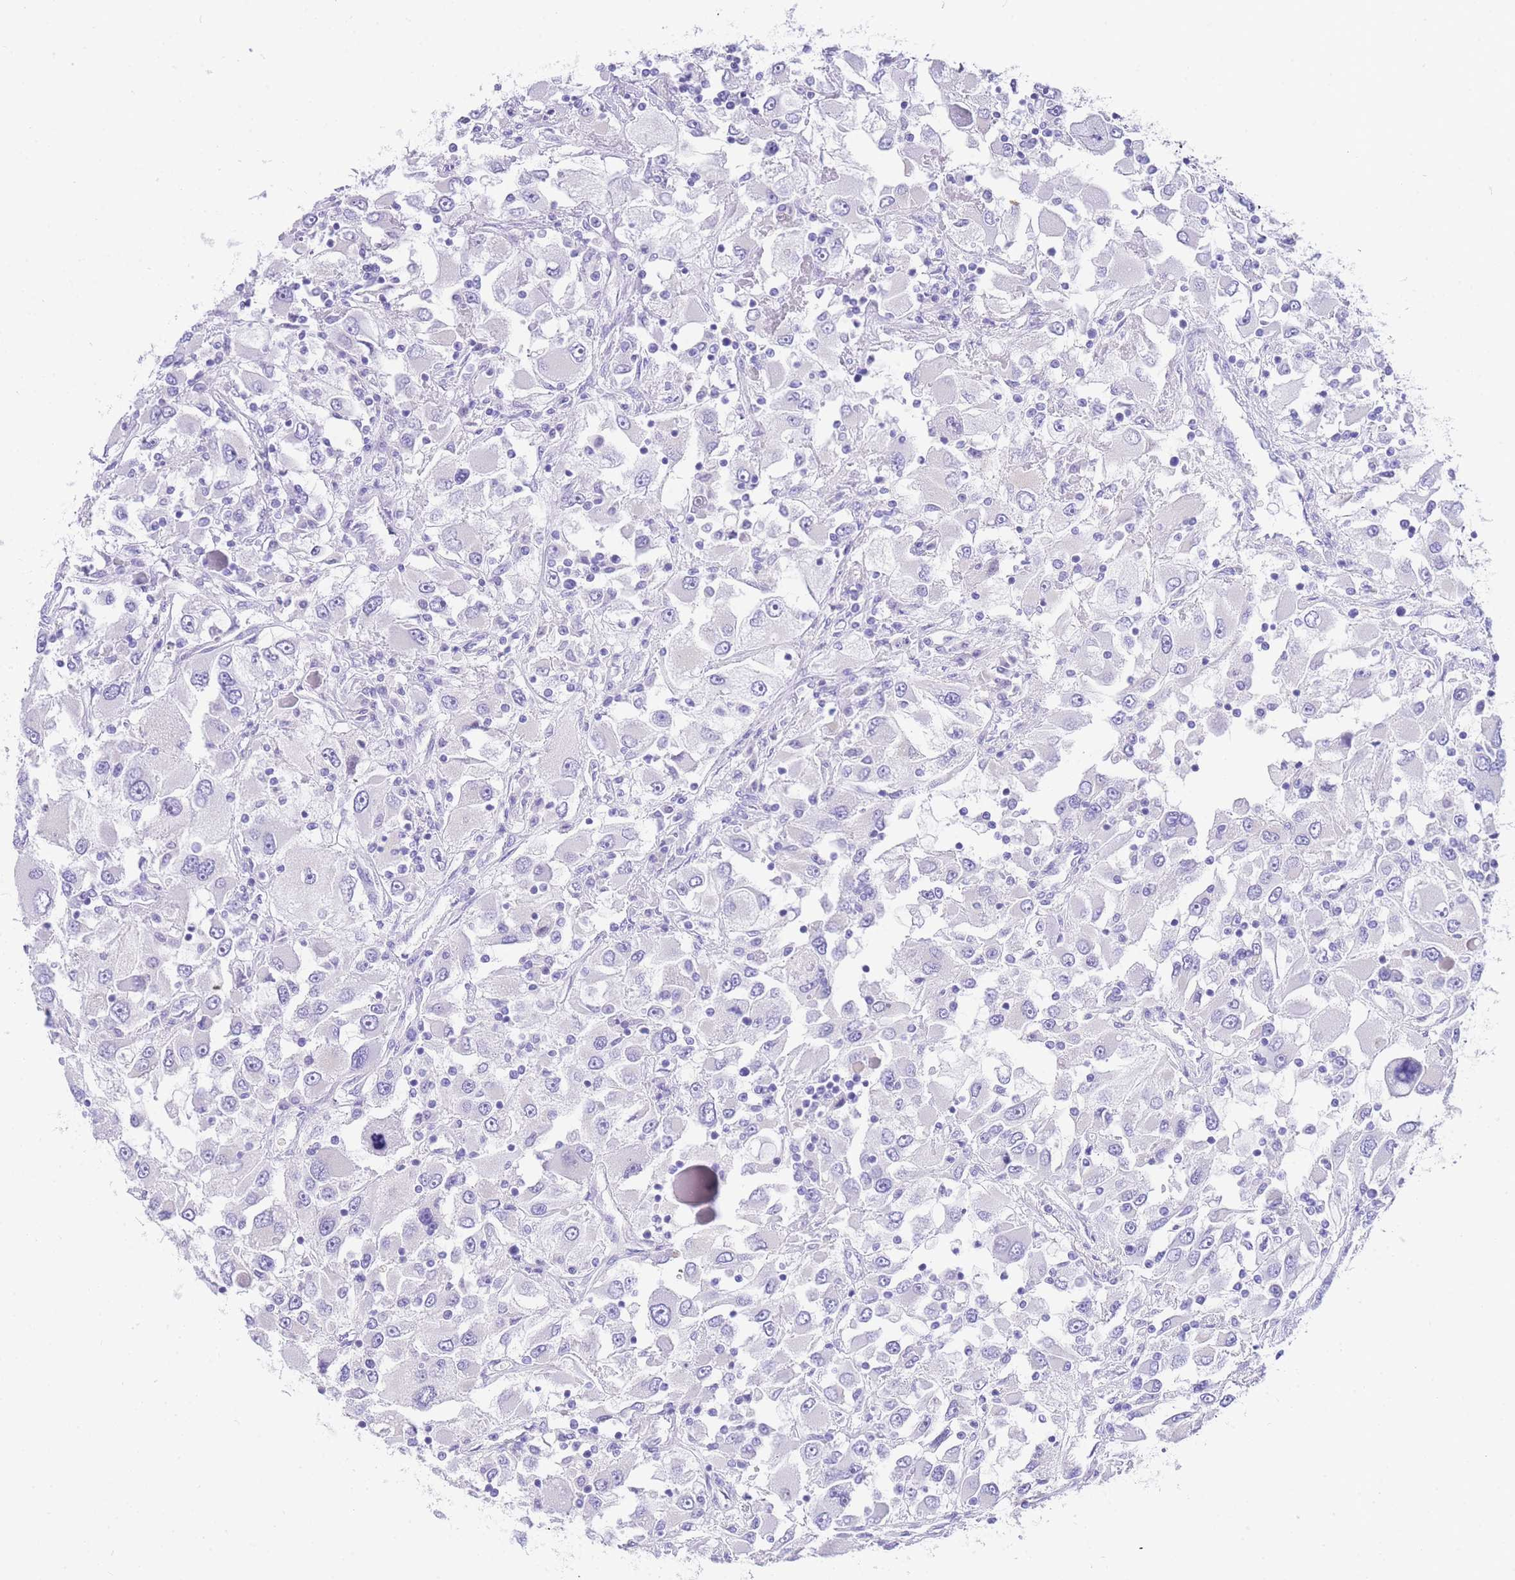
{"staining": {"intensity": "negative", "quantity": "none", "location": "none"}, "tissue": "renal cancer", "cell_type": "Tumor cells", "image_type": "cancer", "snomed": [{"axis": "morphology", "description": "Adenocarcinoma, NOS"}, {"axis": "topography", "description": "Kidney"}], "caption": "This is a photomicrograph of IHC staining of renal adenocarcinoma, which shows no staining in tumor cells.", "gene": "TIFAB", "patient": {"sex": "female", "age": 52}}